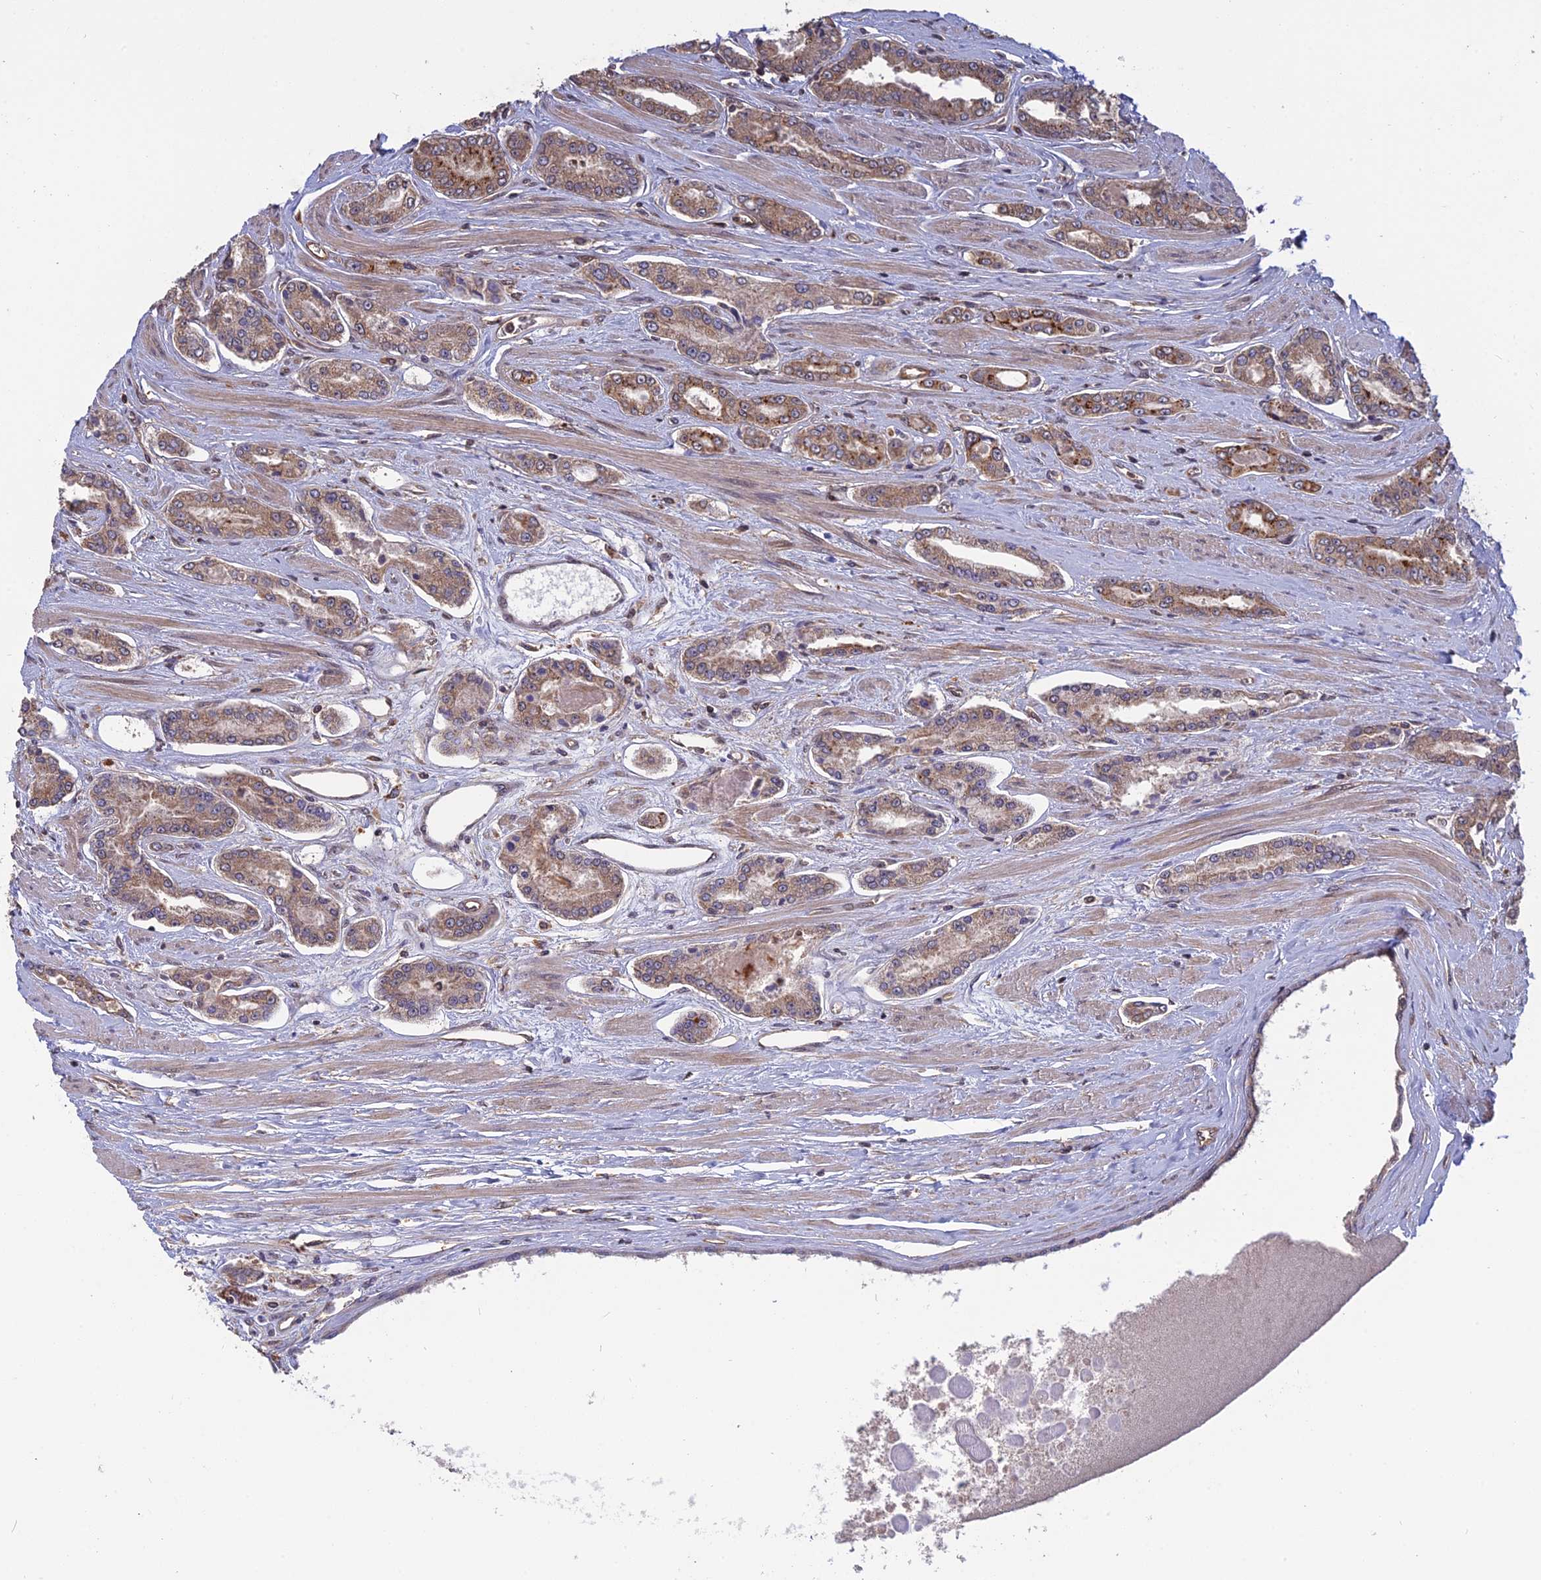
{"staining": {"intensity": "moderate", "quantity": "25%-75%", "location": "cytoplasmic/membranous"}, "tissue": "prostate cancer", "cell_type": "Tumor cells", "image_type": "cancer", "snomed": [{"axis": "morphology", "description": "Adenocarcinoma, High grade"}, {"axis": "topography", "description": "Prostate"}], "caption": "IHC staining of prostate cancer (adenocarcinoma (high-grade)), which reveals medium levels of moderate cytoplasmic/membranous expression in about 25%-75% of tumor cells indicating moderate cytoplasmic/membranous protein staining. The staining was performed using DAB (brown) for protein detection and nuclei were counterstained in hematoxylin (blue).", "gene": "PKIG", "patient": {"sex": "male", "age": 74}}